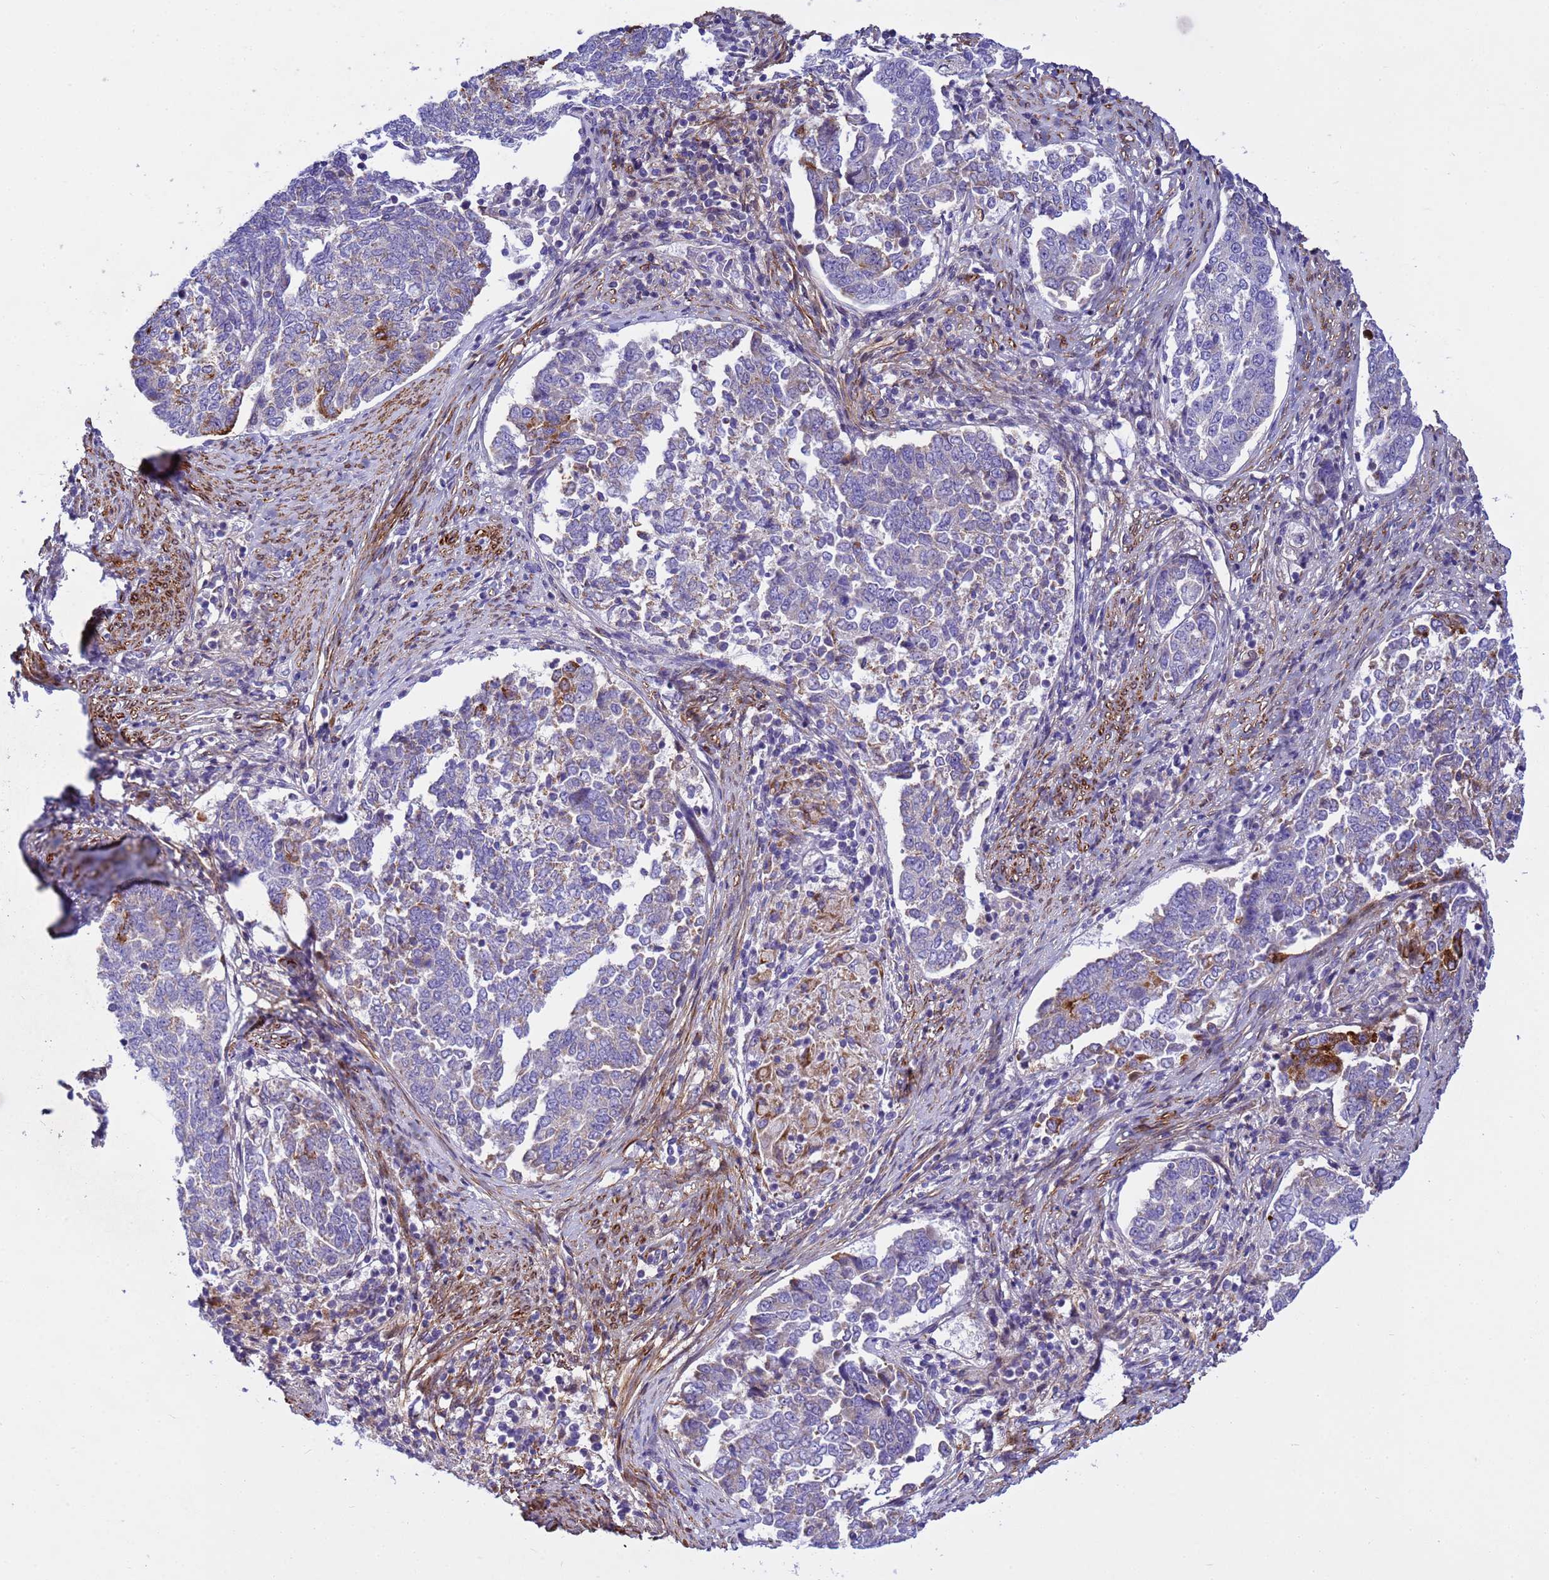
{"staining": {"intensity": "moderate", "quantity": "<25%", "location": "cytoplasmic/membranous"}, "tissue": "endometrial cancer", "cell_type": "Tumor cells", "image_type": "cancer", "snomed": [{"axis": "morphology", "description": "Adenocarcinoma, NOS"}, {"axis": "topography", "description": "Endometrium"}], "caption": "IHC micrograph of endometrial adenocarcinoma stained for a protein (brown), which reveals low levels of moderate cytoplasmic/membranous staining in about <25% of tumor cells.", "gene": "P2RX7", "patient": {"sex": "female", "age": 80}}